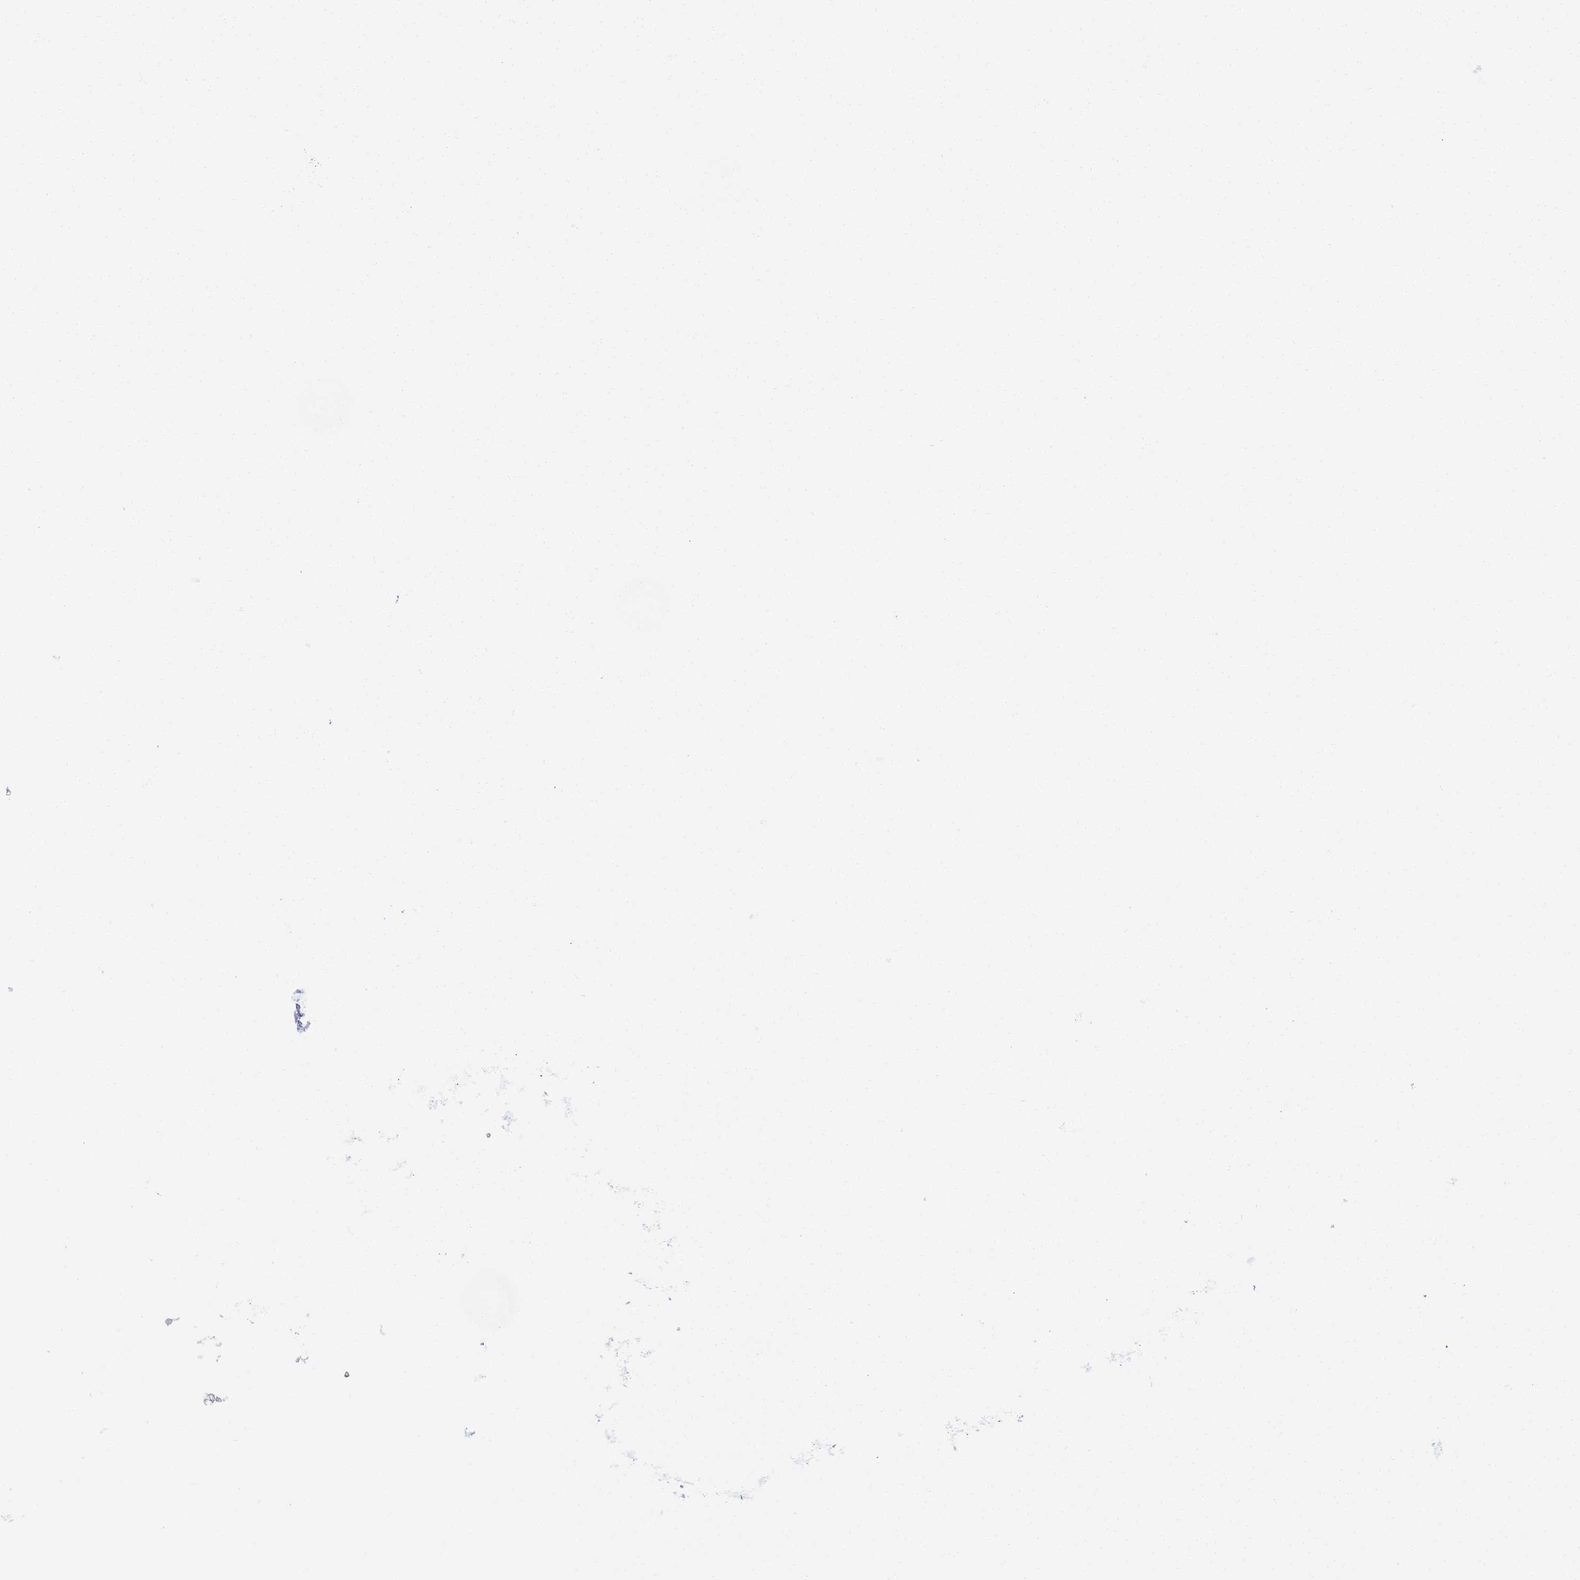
{"staining": {"intensity": "negative", "quantity": "none", "location": "none"}, "tissue": "stomach cancer", "cell_type": "Tumor cells", "image_type": "cancer", "snomed": [{"axis": "morphology", "description": "Normal tissue, NOS"}, {"axis": "morphology", "description": "Adenocarcinoma, NOS"}, {"axis": "topography", "description": "Stomach"}], "caption": "This is an immunohistochemistry (IHC) photomicrograph of human adenocarcinoma (stomach). There is no expression in tumor cells.", "gene": "PSKH2", "patient": {"sex": "female", "age": 64}}